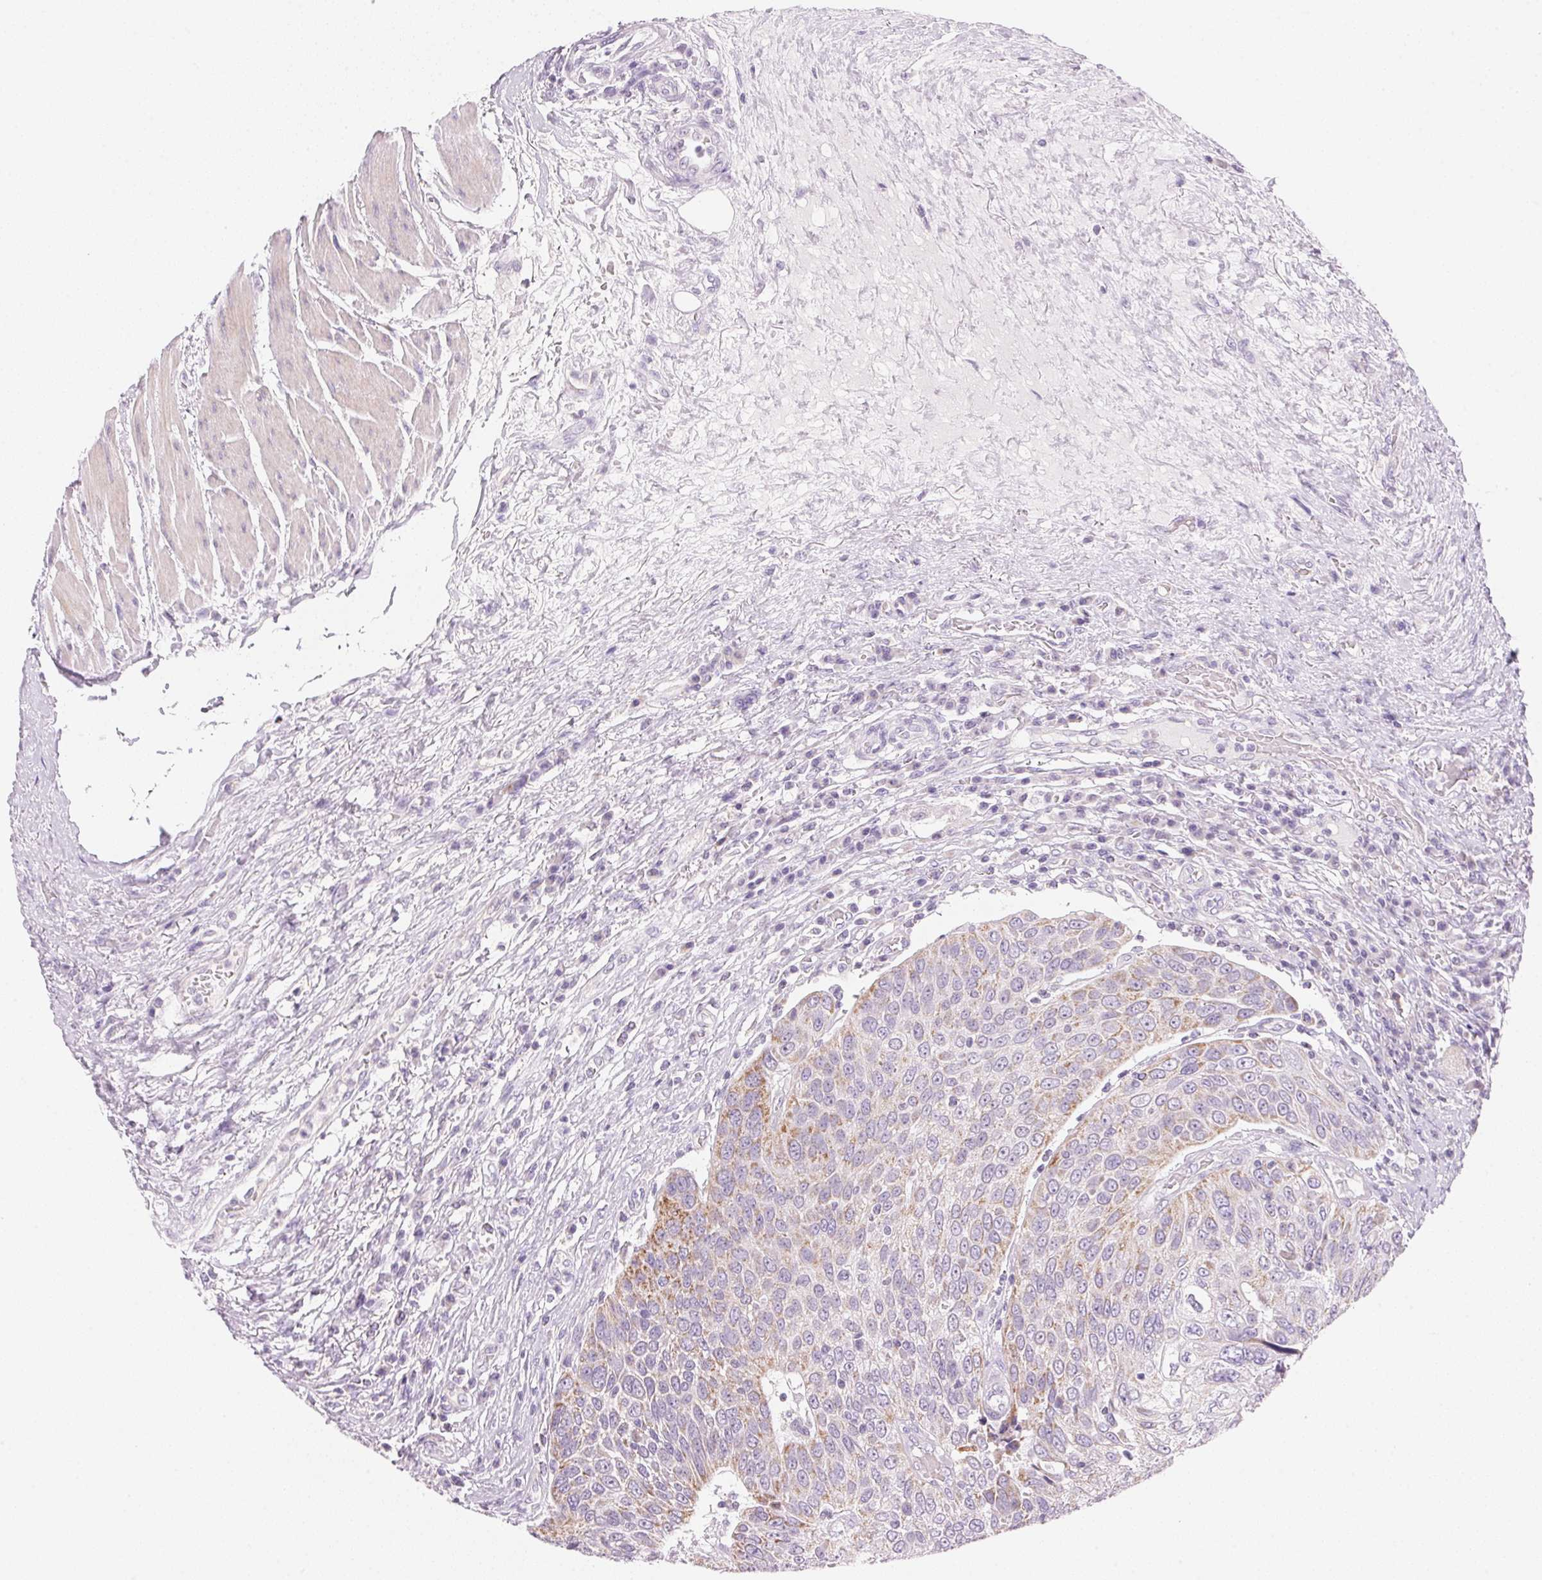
{"staining": {"intensity": "weak", "quantity": "<25%", "location": "cytoplasmic/membranous"}, "tissue": "urothelial cancer", "cell_type": "Tumor cells", "image_type": "cancer", "snomed": [{"axis": "morphology", "description": "Urothelial carcinoma, High grade"}, {"axis": "topography", "description": "Urinary bladder"}], "caption": "Tumor cells are negative for protein expression in human high-grade urothelial carcinoma. Brightfield microscopy of immunohistochemistry stained with DAB (3,3'-diaminobenzidine) (brown) and hematoxylin (blue), captured at high magnification.", "gene": "CYP11B1", "patient": {"sex": "female", "age": 70}}